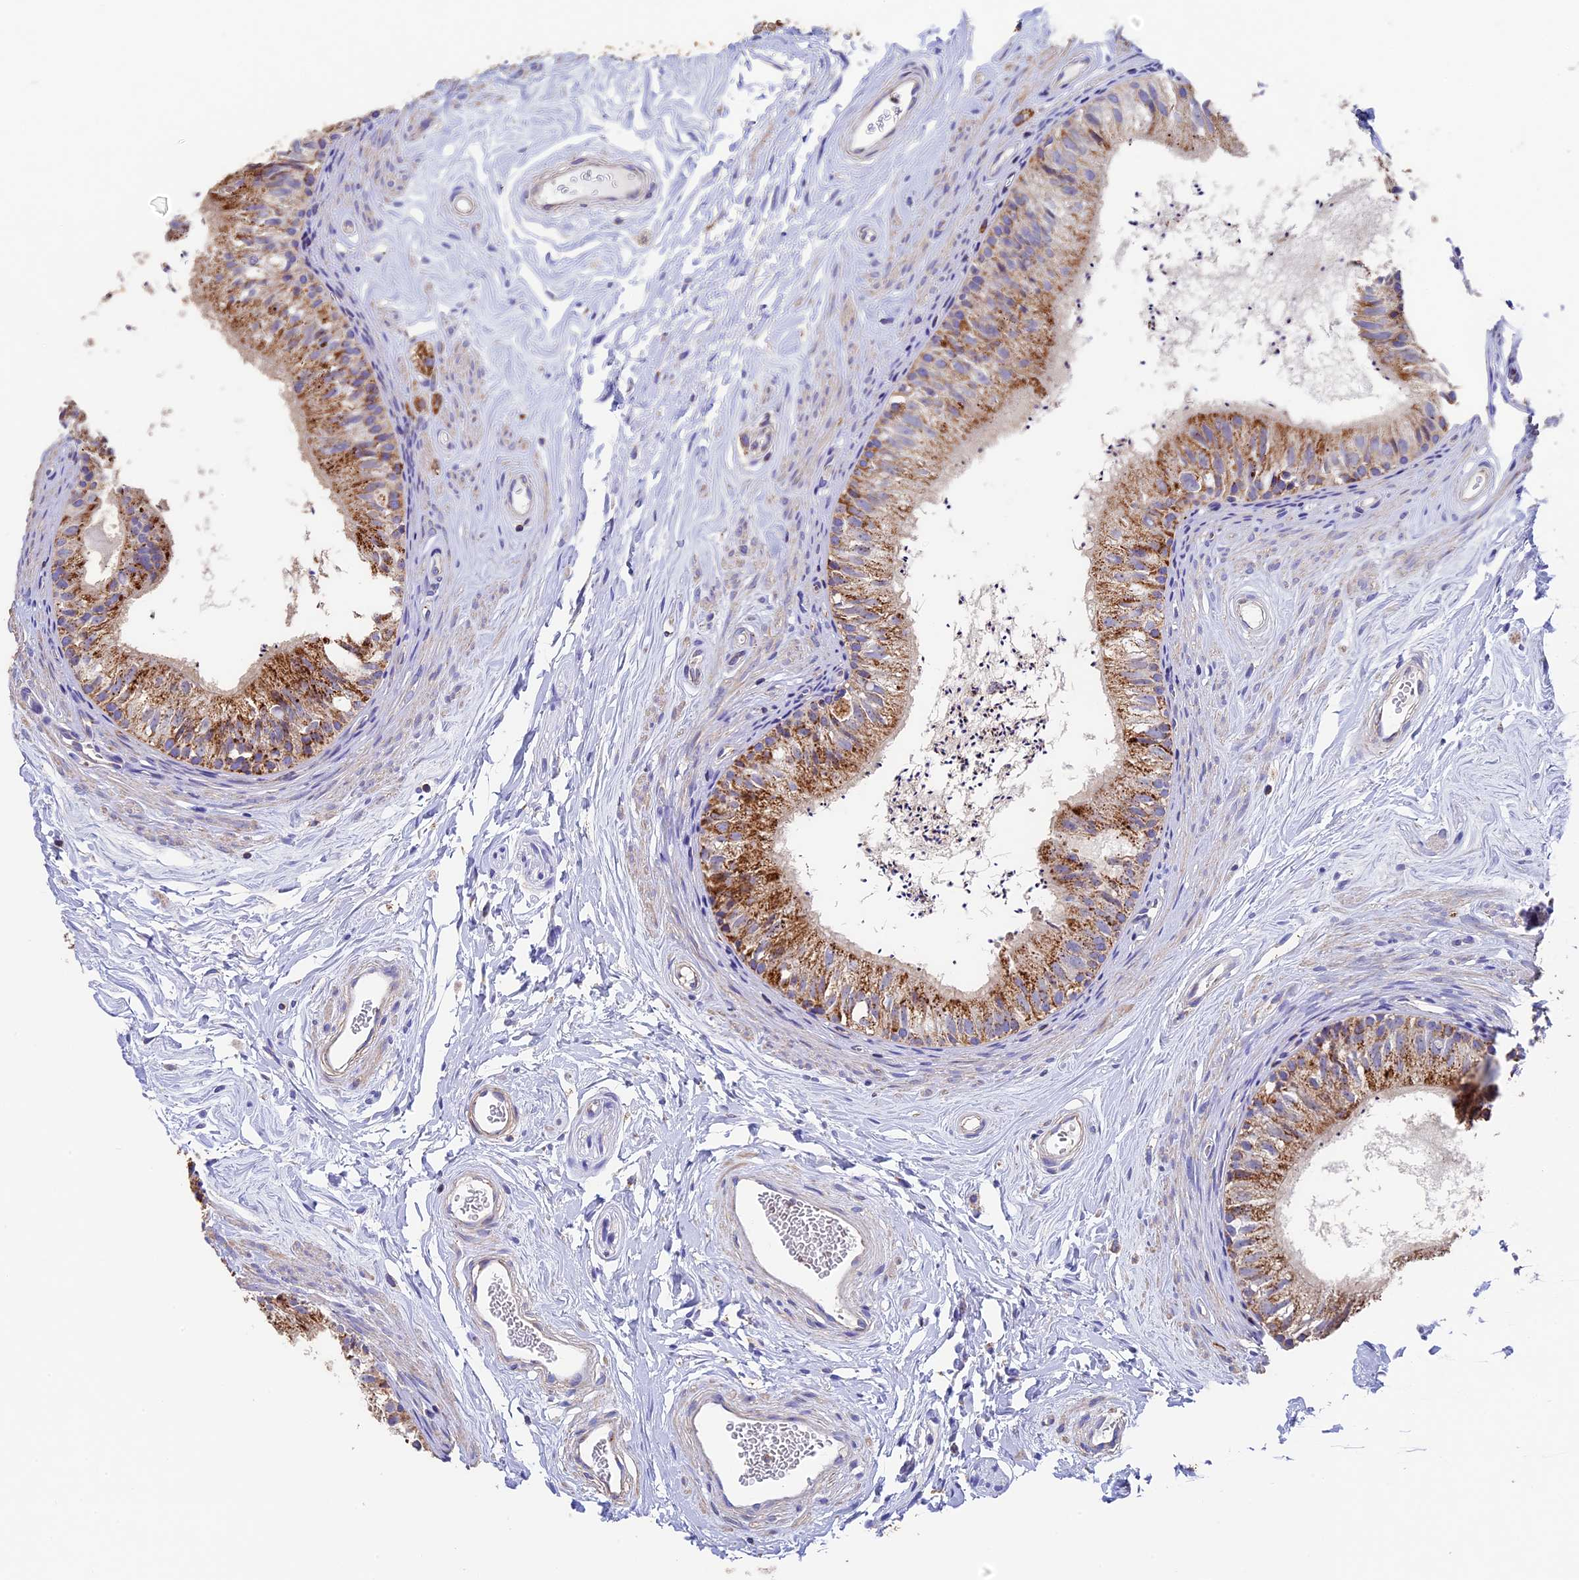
{"staining": {"intensity": "moderate", "quantity": ">75%", "location": "cytoplasmic/membranous"}, "tissue": "epididymis", "cell_type": "Glandular cells", "image_type": "normal", "snomed": [{"axis": "morphology", "description": "Normal tissue, NOS"}, {"axis": "topography", "description": "Epididymis"}], "caption": "The image displays staining of normal epididymis, revealing moderate cytoplasmic/membranous protein positivity (brown color) within glandular cells. (DAB IHC with brightfield microscopy, high magnification).", "gene": "ADAT1", "patient": {"sex": "male", "age": 56}}